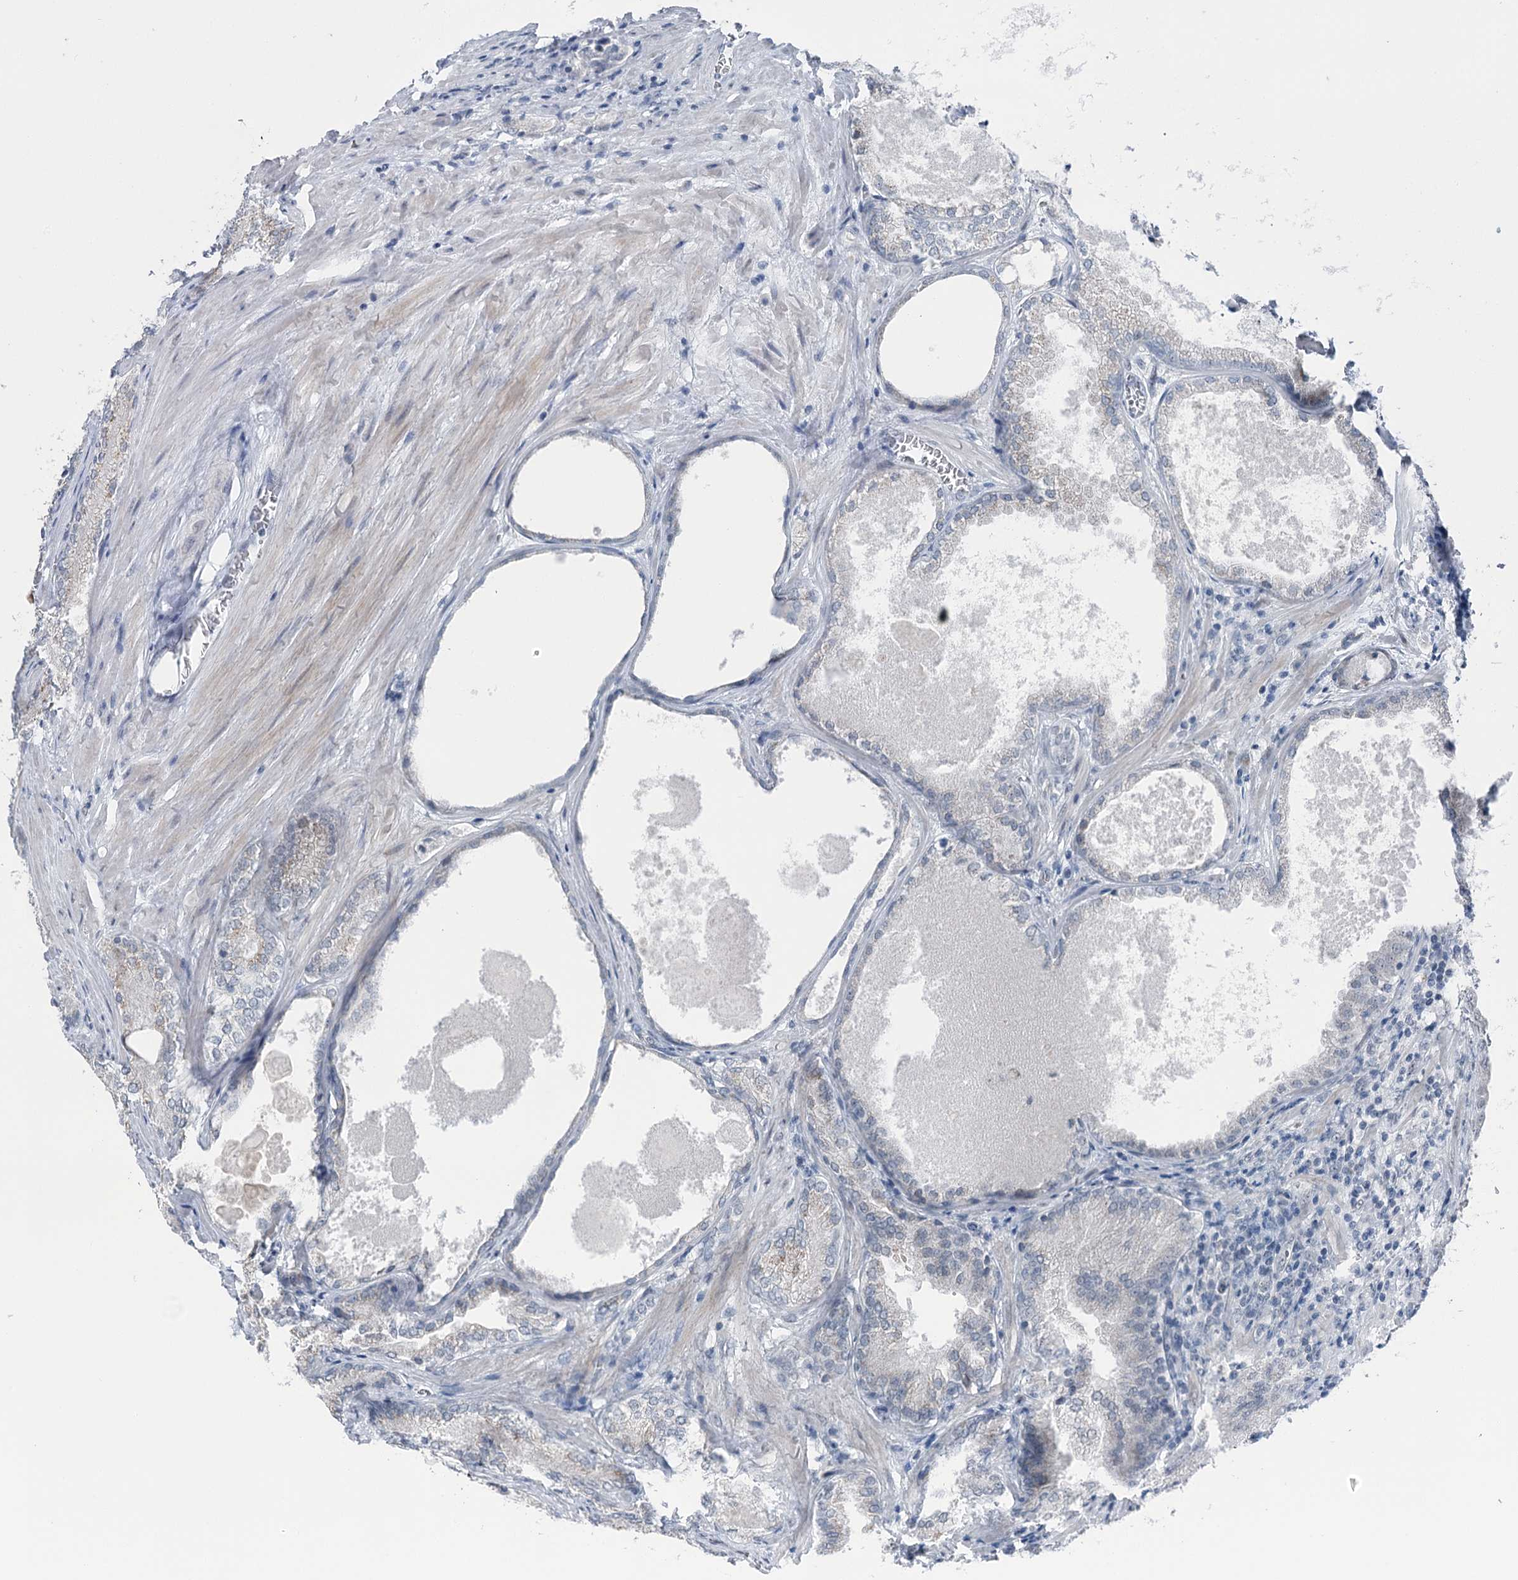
{"staining": {"intensity": "negative", "quantity": "none", "location": "none"}, "tissue": "prostate cancer", "cell_type": "Tumor cells", "image_type": "cancer", "snomed": [{"axis": "morphology", "description": "Adenocarcinoma, High grade"}, {"axis": "topography", "description": "Prostate"}], "caption": "Photomicrograph shows no significant protein positivity in tumor cells of prostate high-grade adenocarcinoma. The staining is performed using DAB brown chromogen with nuclei counter-stained in using hematoxylin.", "gene": "STEEP1", "patient": {"sex": "male", "age": 66}}